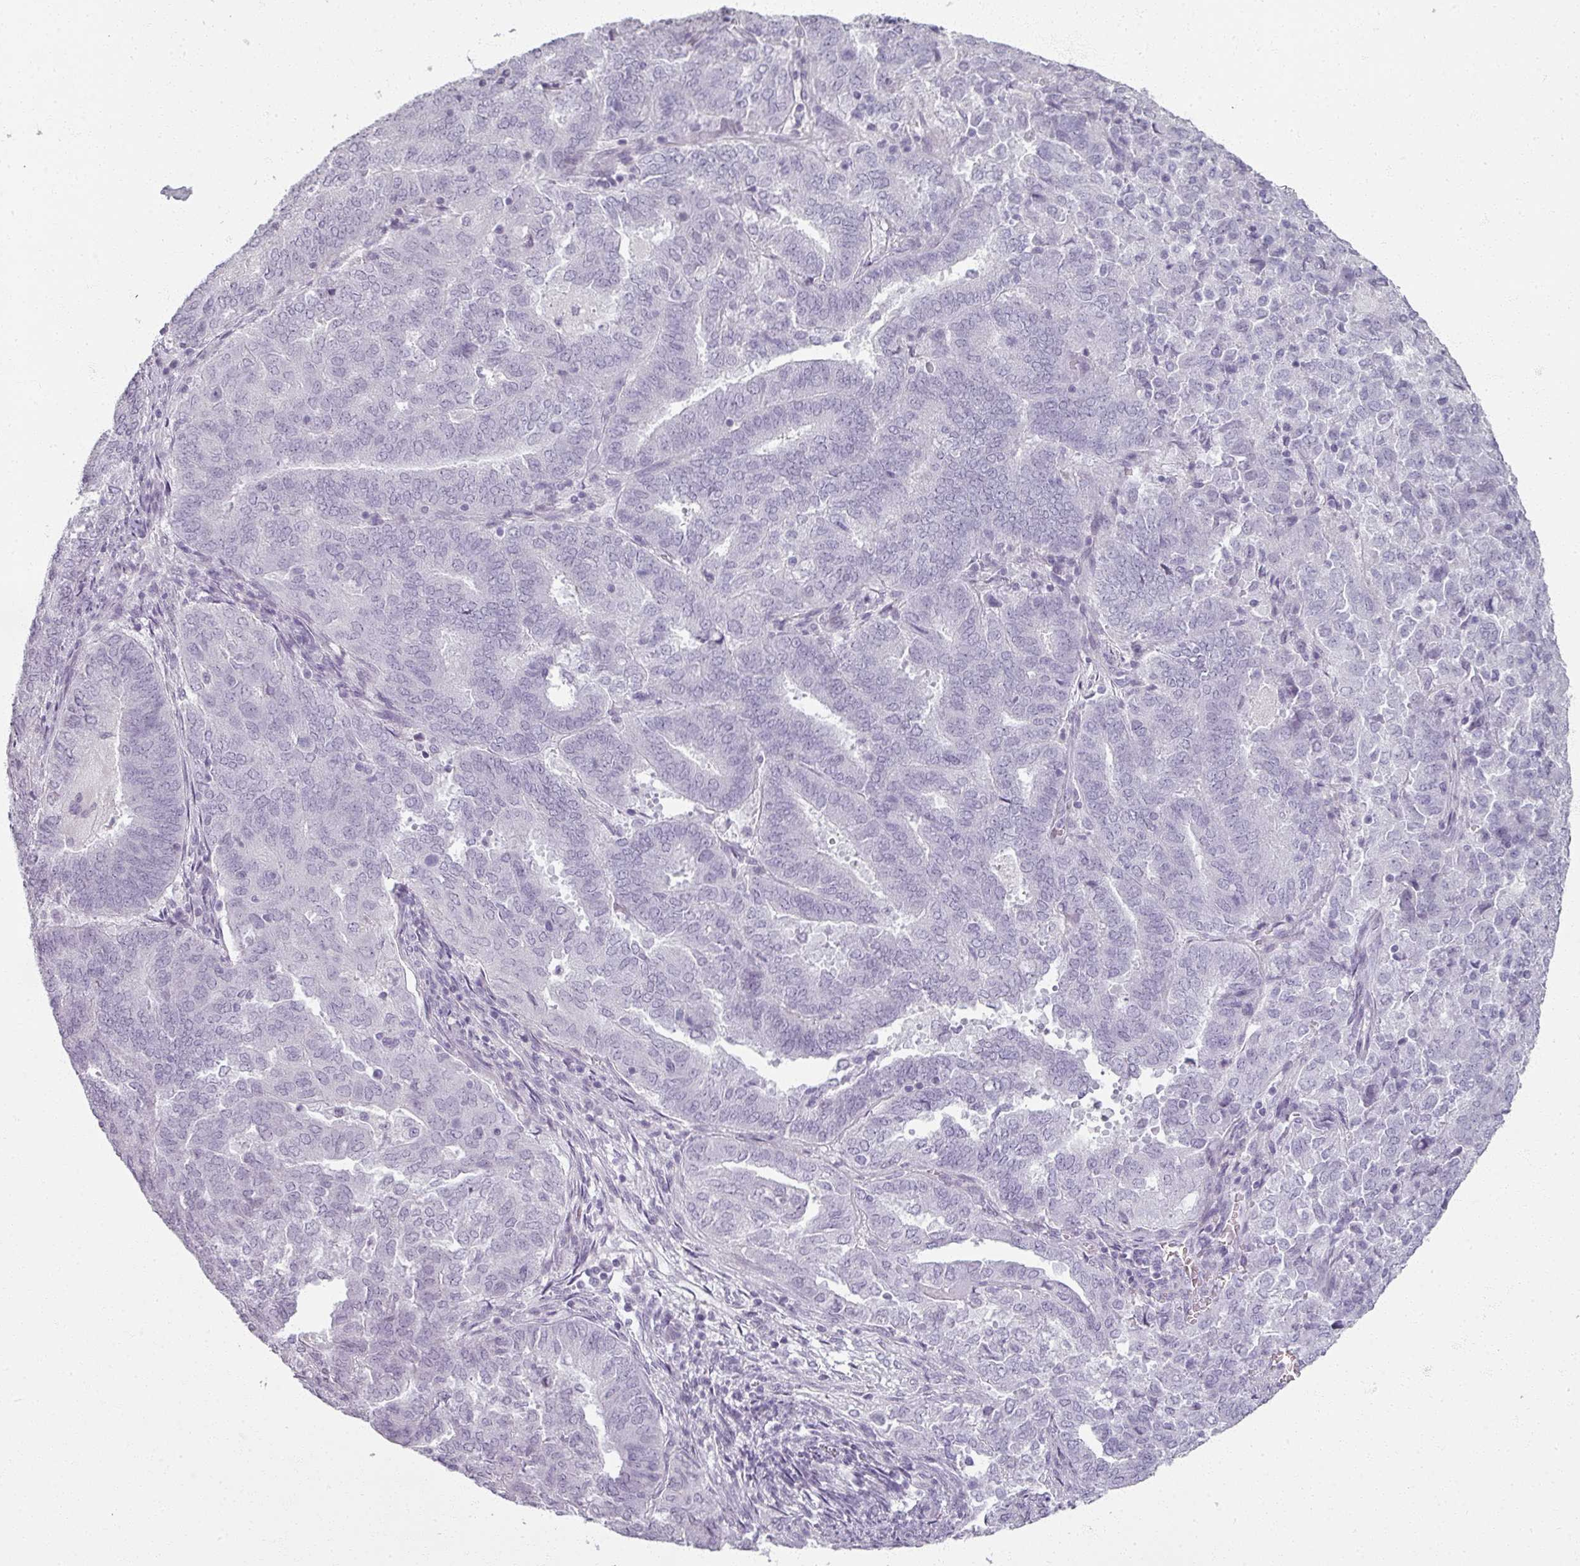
{"staining": {"intensity": "negative", "quantity": "none", "location": "none"}, "tissue": "endometrial cancer", "cell_type": "Tumor cells", "image_type": "cancer", "snomed": [{"axis": "morphology", "description": "Adenocarcinoma, NOS"}, {"axis": "topography", "description": "Endometrium"}], "caption": "Photomicrograph shows no protein staining in tumor cells of endometrial cancer (adenocarcinoma) tissue.", "gene": "RFPL2", "patient": {"sex": "female", "age": 72}}